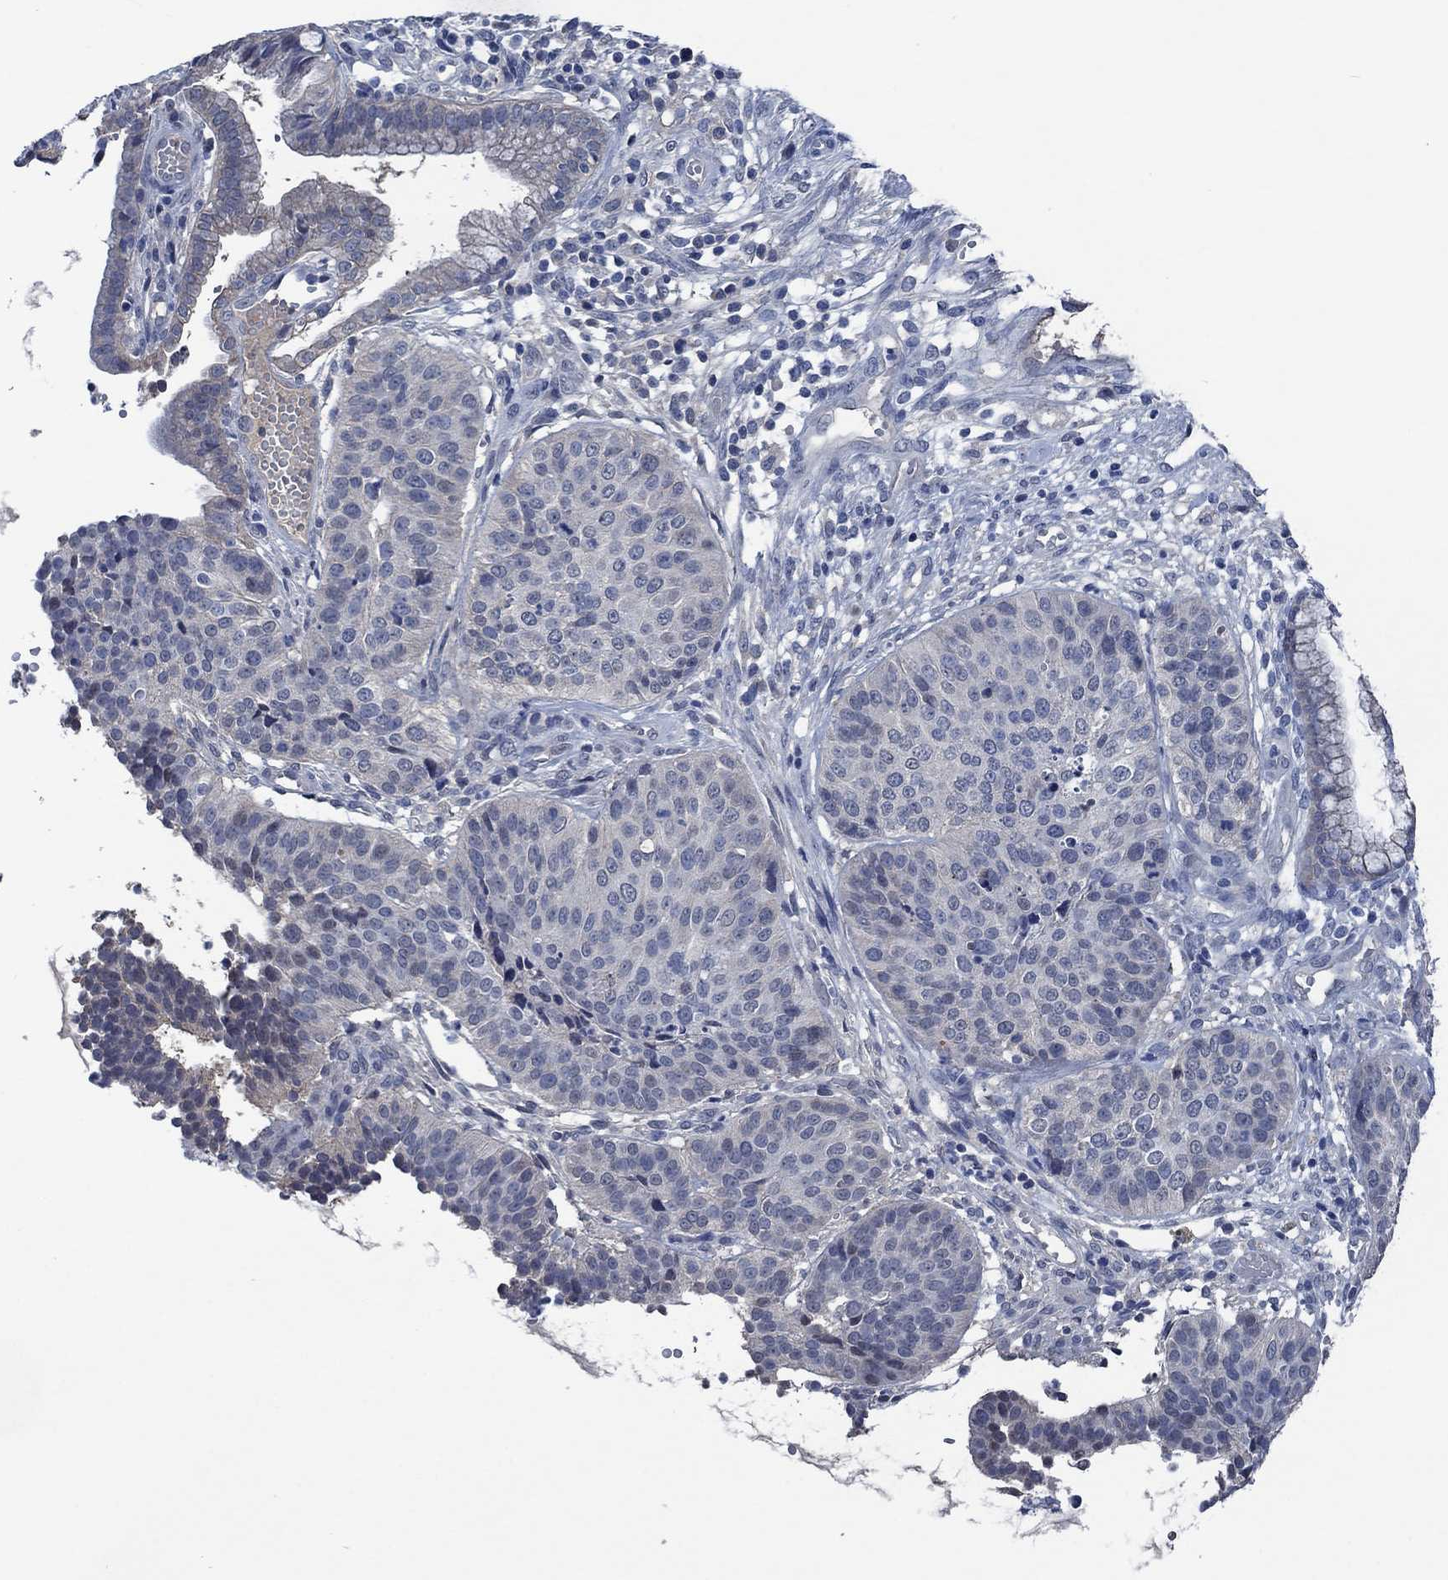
{"staining": {"intensity": "negative", "quantity": "none", "location": "none"}, "tissue": "cervical cancer", "cell_type": "Tumor cells", "image_type": "cancer", "snomed": [{"axis": "morphology", "description": "Normal tissue, NOS"}, {"axis": "morphology", "description": "Squamous cell carcinoma, NOS"}, {"axis": "topography", "description": "Cervix"}], "caption": "A micrograph of cervical squamous cell carcinoma stained for a protein displays no brown staining in tumor cells.", "gene": "OBSCN", "patient": {"sex": "female", "age": 39}}